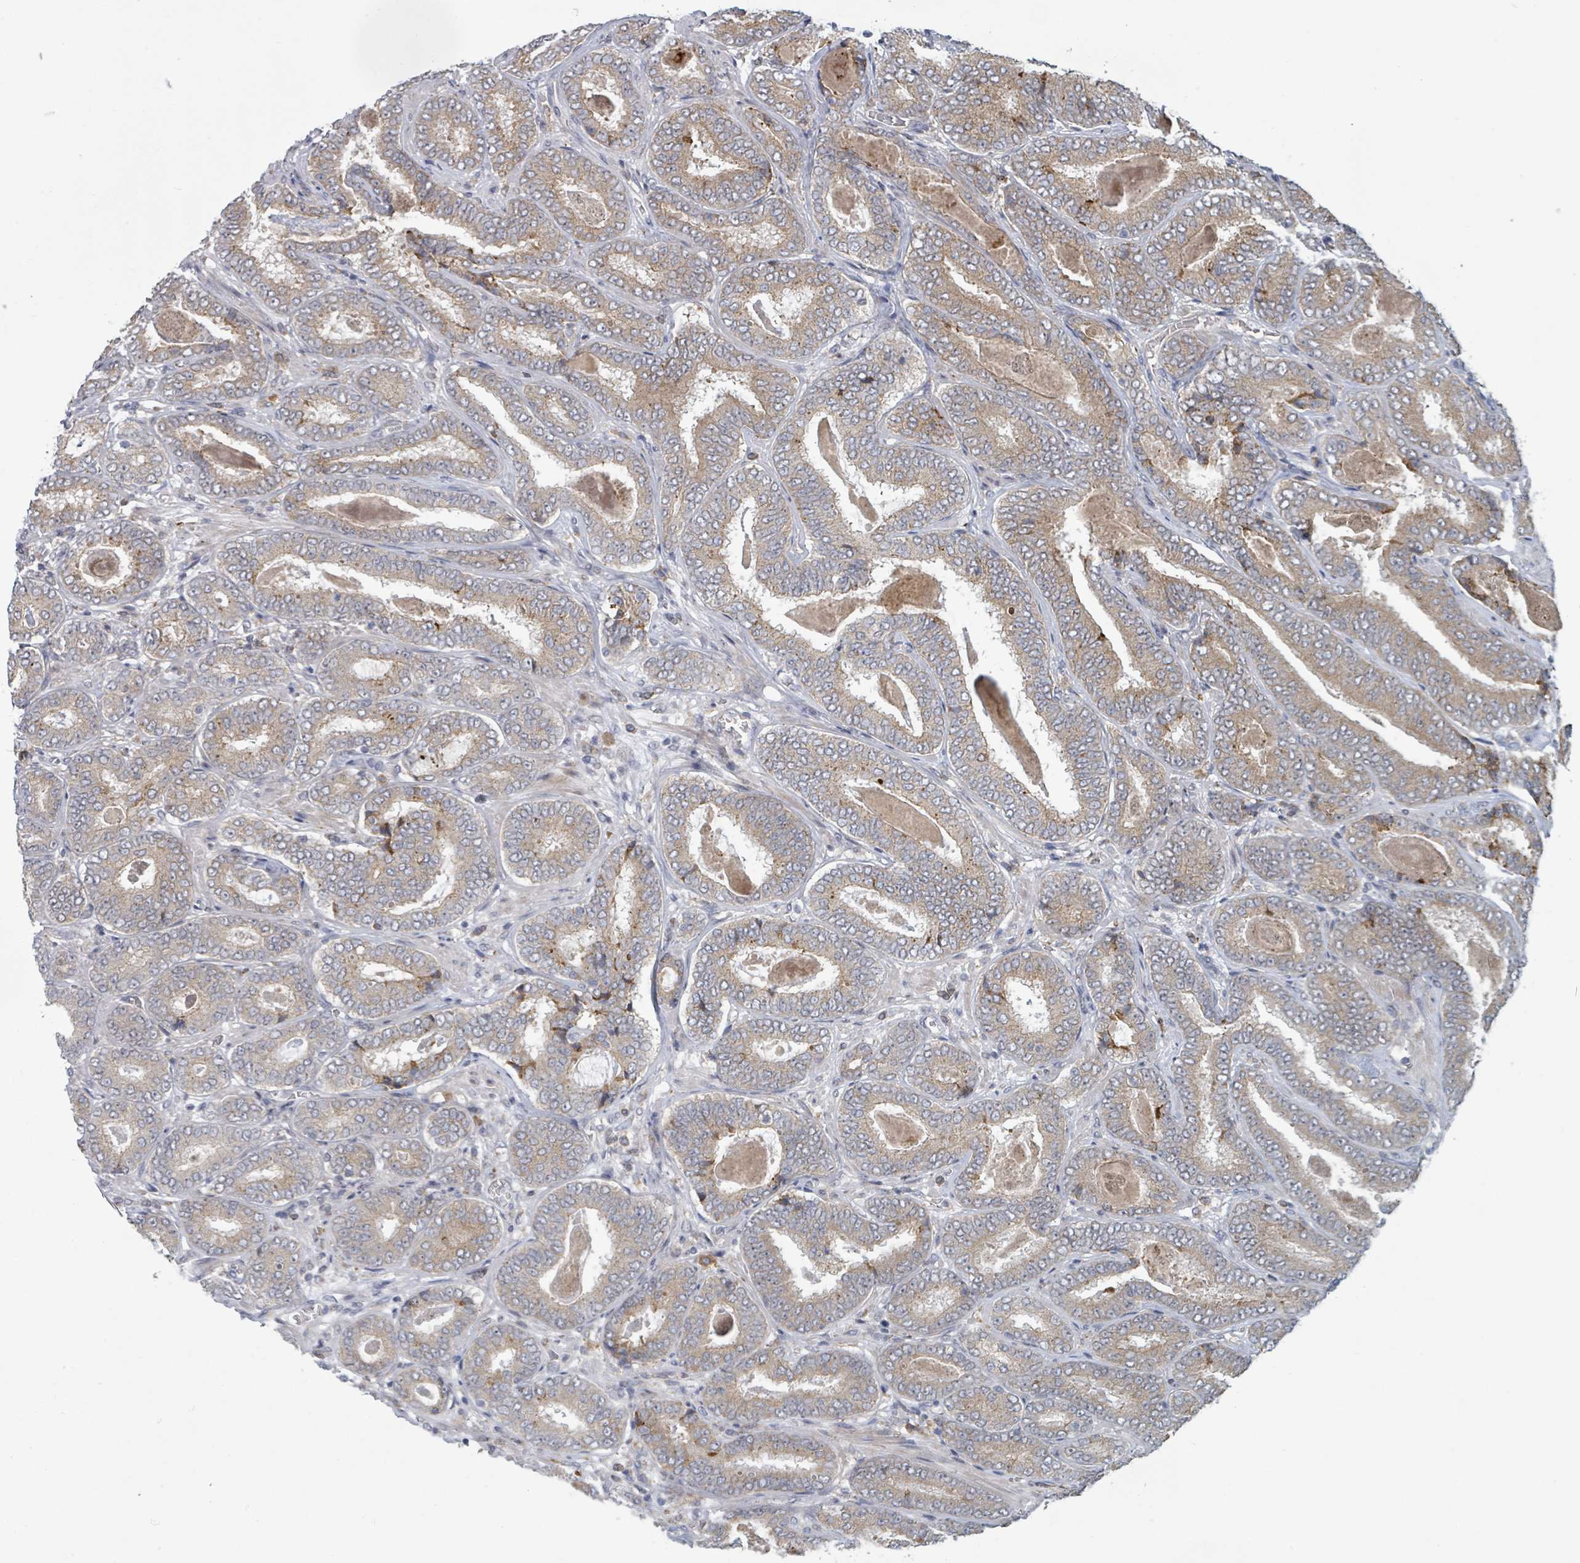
{"staining": {"intensity": "weak", "quantity": ">75%", "location": "cytoplasmic/membranous"}, "tissue": "prostate cancer", "cell_type": "Tumor cells", "image_type": "cancer", "snomed": [{"axis": "morphology", "description": "Adenocarcinoma, High grade"}, {"axis": "topography", "description": "Prostate"}], "caption": "High-magnification brightfield microscopy of prostate cancer (adenocarcinoma (high-grade)) stained with DAB (brown) and counterstained with hematoxylin (blue). tumor cells exhibit weak cytoplasmic/membranous staining is seen in about>75% of cells. (Brightfield microscopy of DAB IHC at high magnification).", "gene": "SHROOM2", "patient": {"sex": "male", "age": 72}}